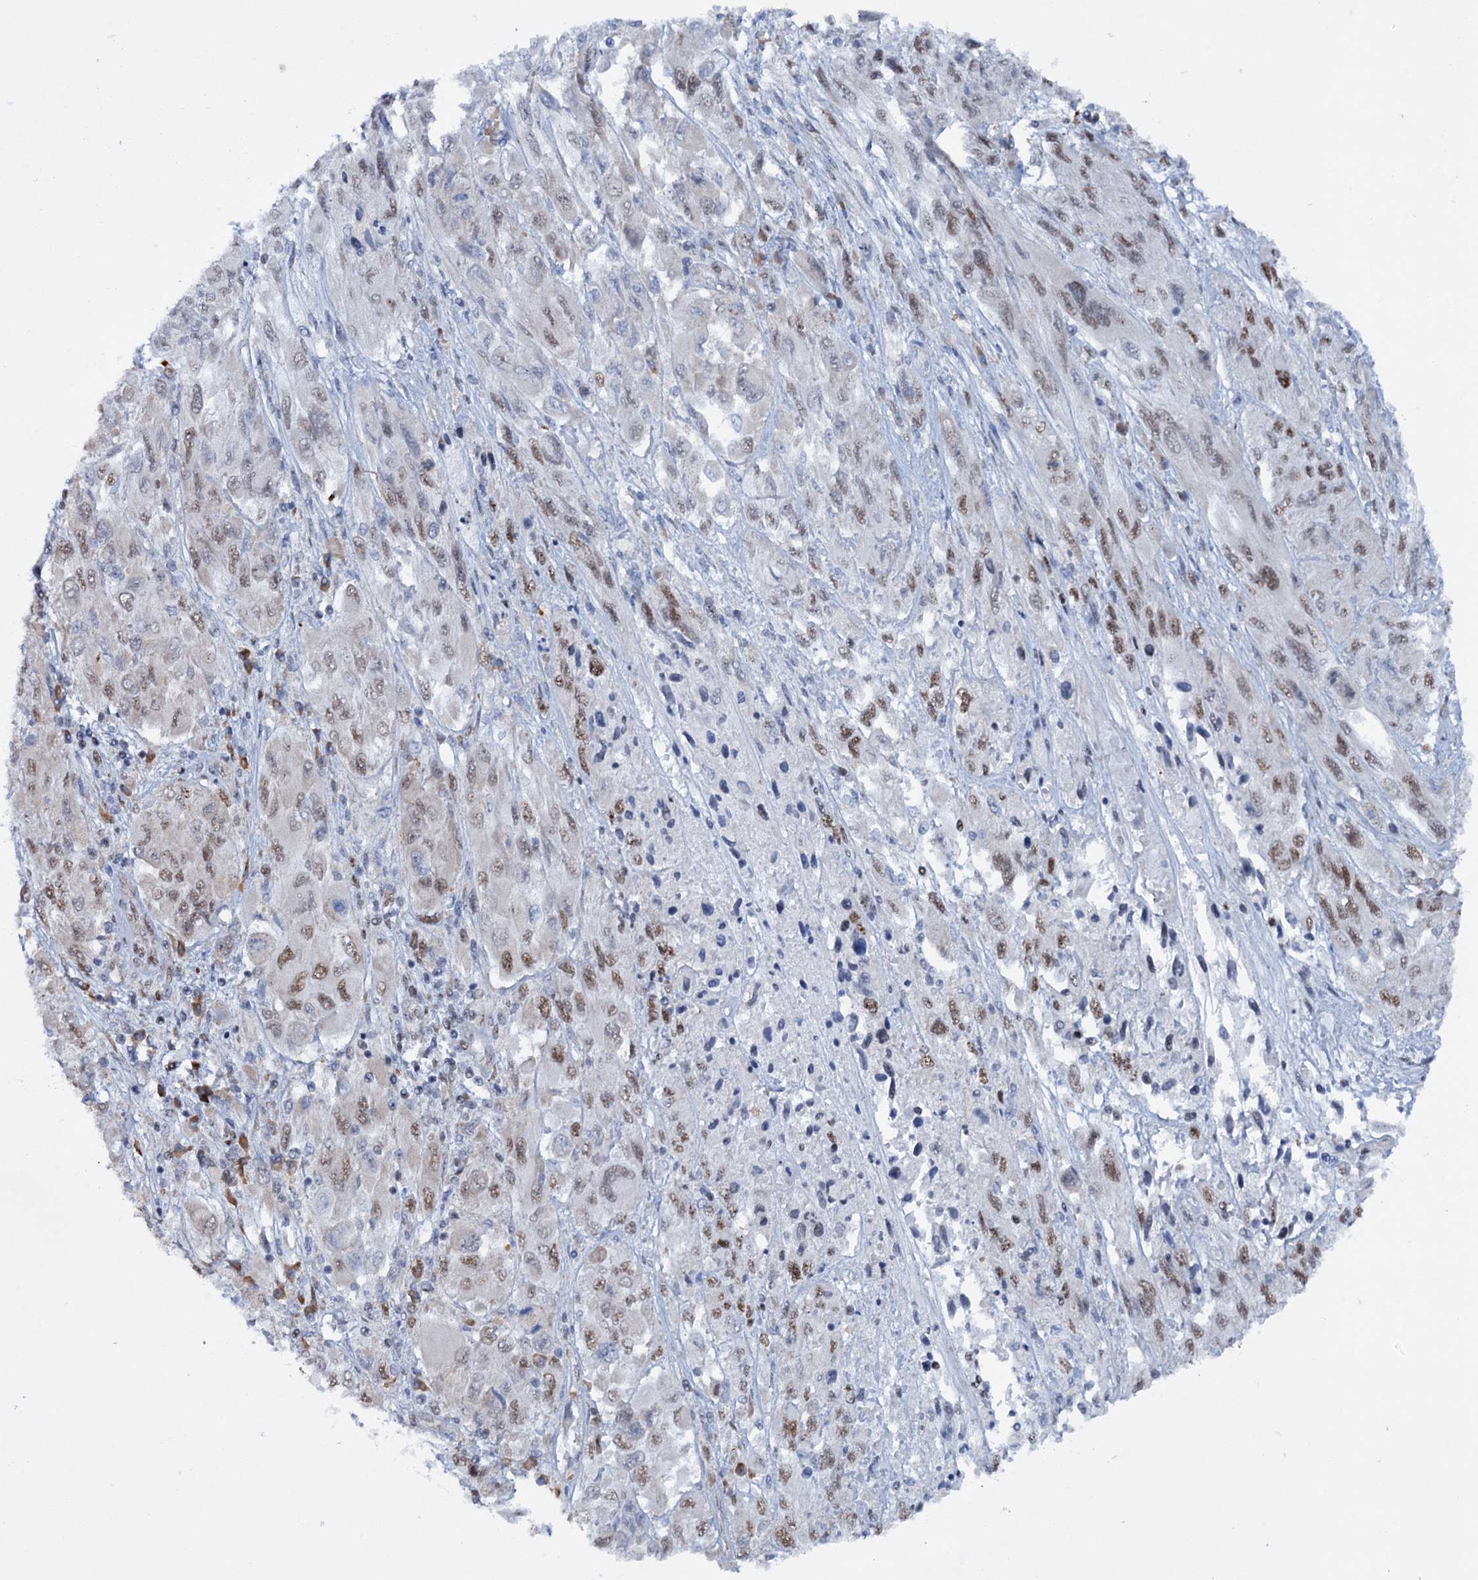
{"staining": {"intensity": "moderate", "quantity": "<25%", "location": "nuclear"}, "tissue": "melanoma", "cell_type": "Tumor cells", "image_type": "cancer", "snomed": [{"axis": "morphology", "description": "Malignant melanoma, NOS"}, {"axis": "topography", "description": "Skin"}], "caption": "Human malignant melanoma stained for a protein (brown) reveals moderate nuclear positive expression in about <25% of tumor cells.", "gene": "SREK1", "patient": {"sex": "female", "age": 91}}